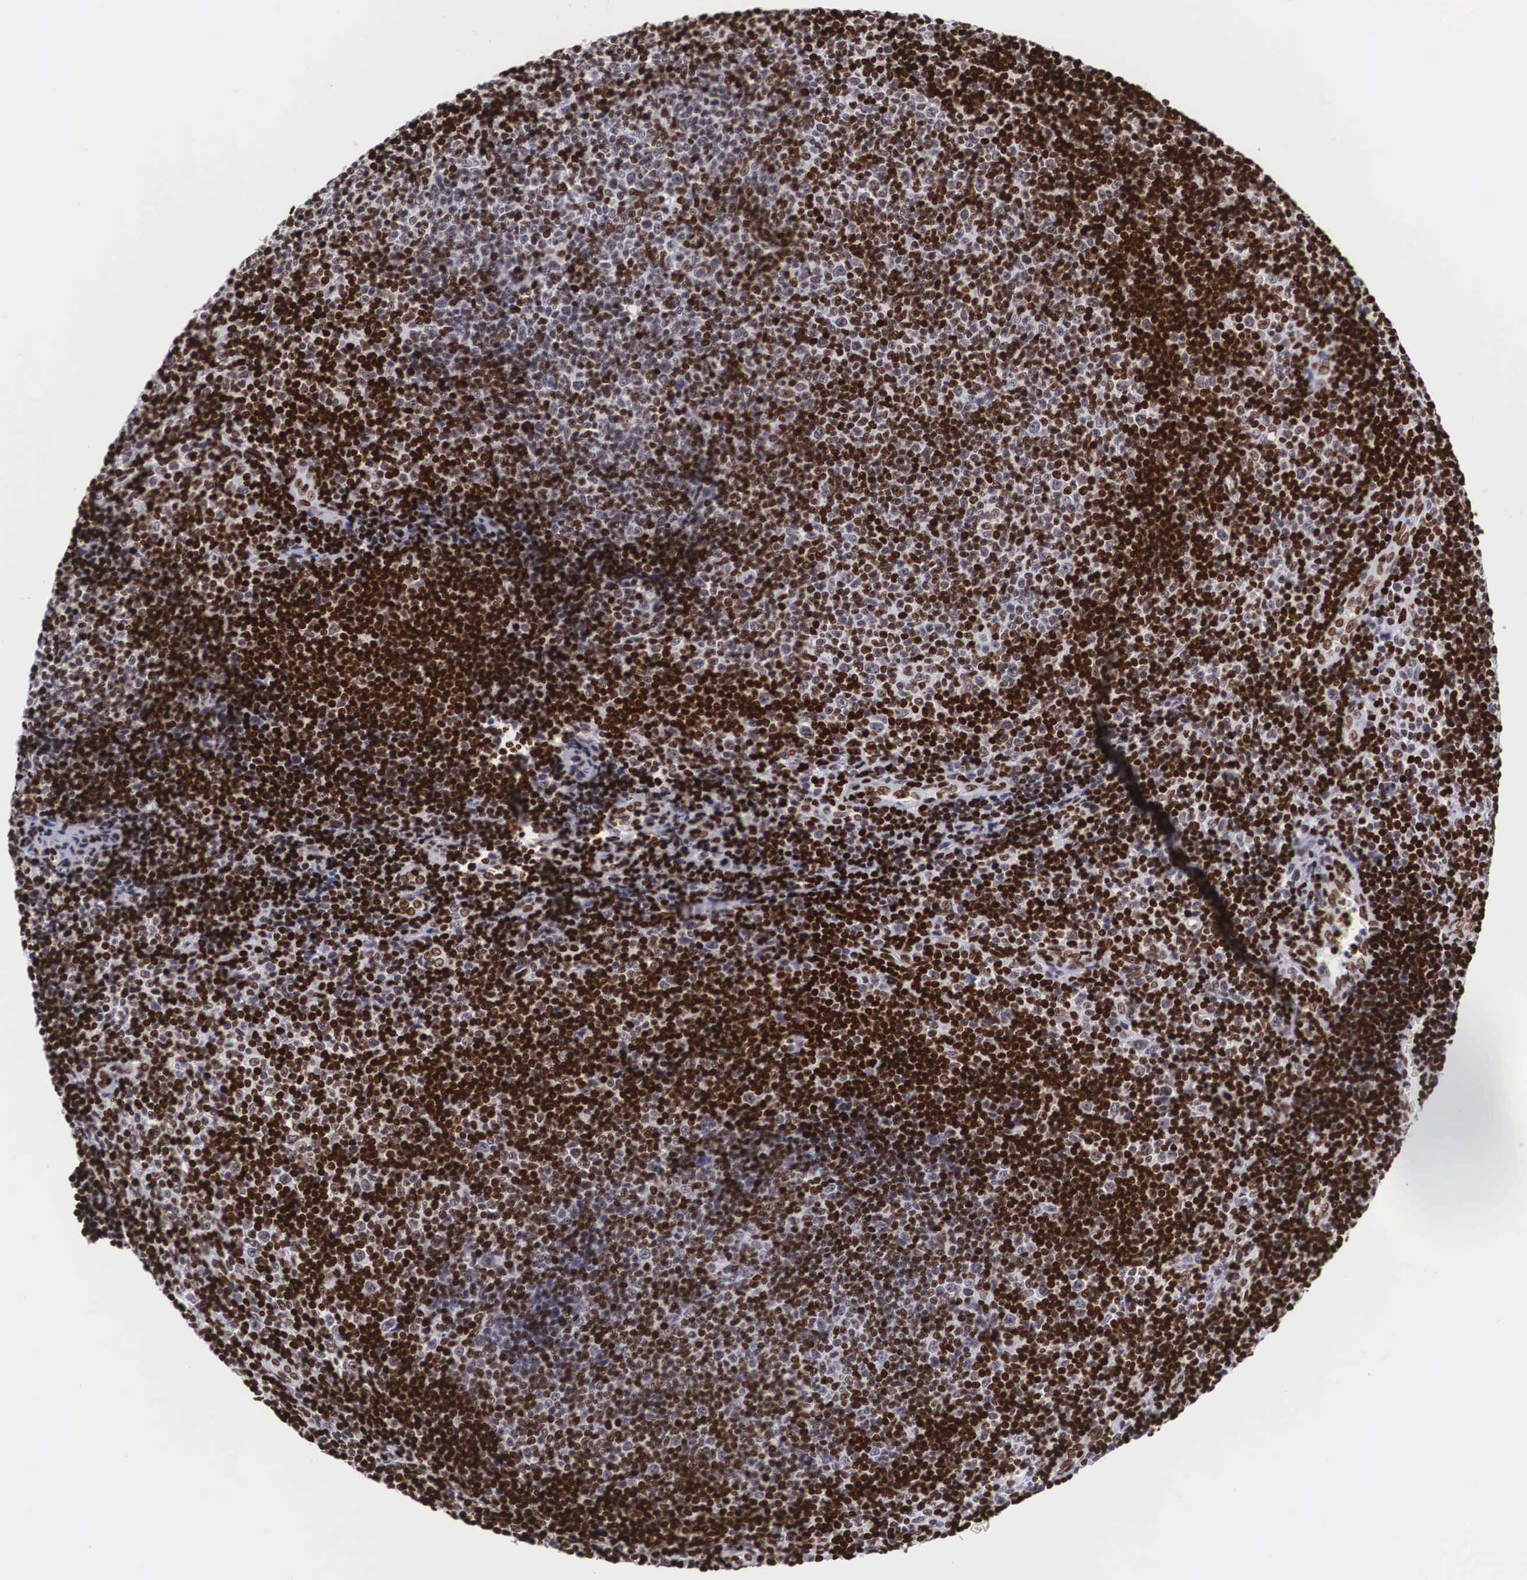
{"staining": {"intensity": "strong", "quantity": ">75%", "location": "nuclear"}, "tissue": "lymphoma", "cell_type": "Tumor cells", "image_type": "cancer", "snomed": [{"axis": "morphology", "description": "Malignant lymphoma, non-Hodgkin's type, Low grade"}, {"axis": "topography", "description": "Lymph node"}], "caption": "The immunohistochemical stain shows strong nuclear positivity in tumor cells of lymphoma tissue.", "gene": "MECP2", "patient": {"sex": "male", "age": 49}}